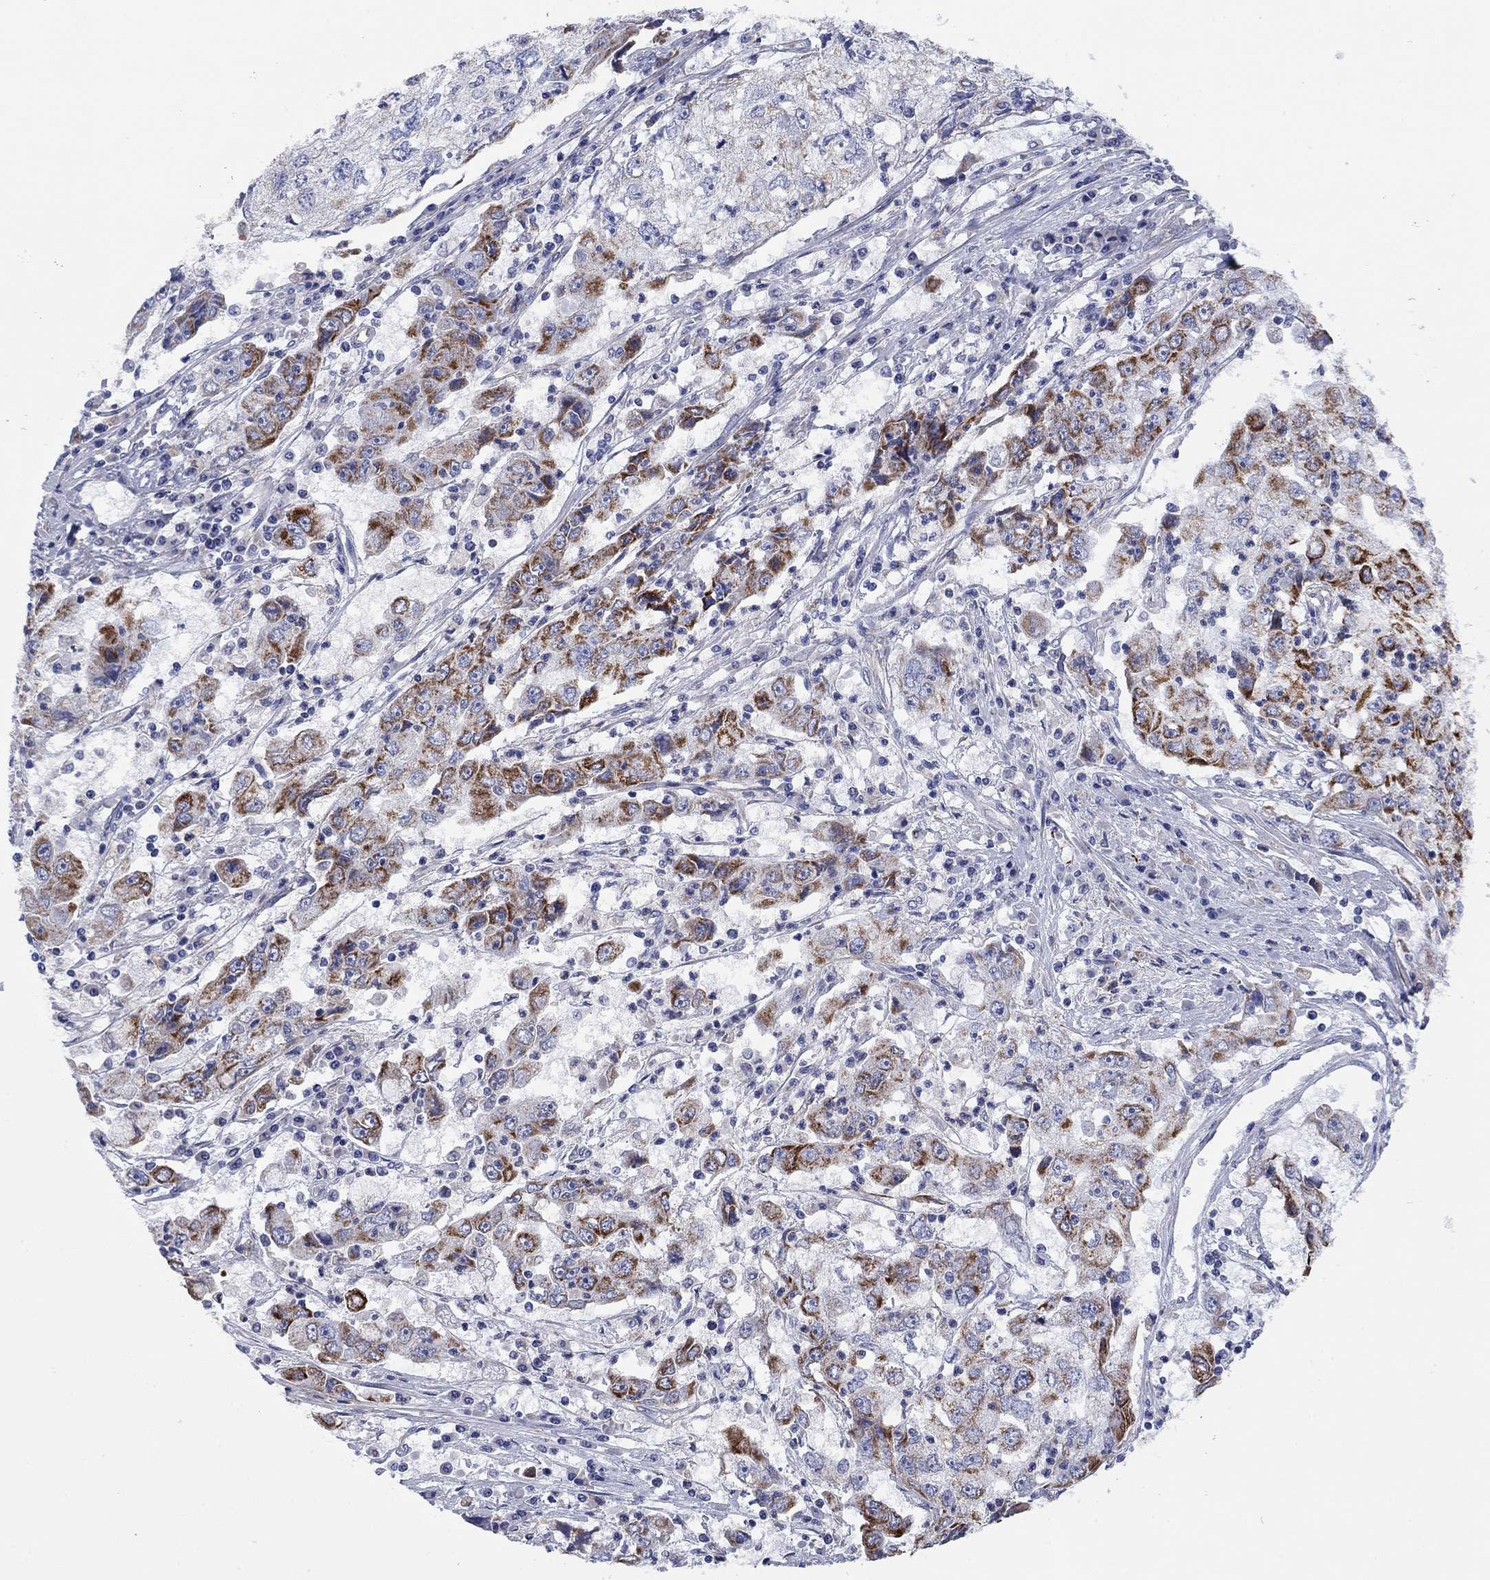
{"staining": {"intensity": "strong", "quantity": "25%-75%", "location": "cytoplasmic/membranous"}, "tissue": "cervical cancer", "cell_type": "Tumor cells", "image_type": "cancer", "snomed": [{"axis": "morphology", "description": "Squamous cell carcinoma, NOS"}, {"axis": "topography", "description": "Cervix"}], "caption": "Cervical cancer stained with a protein marker demonstrates strong staining in tumor cells.", "gene": "MGST3", "patient": {"sex": "female", "age": 36}}